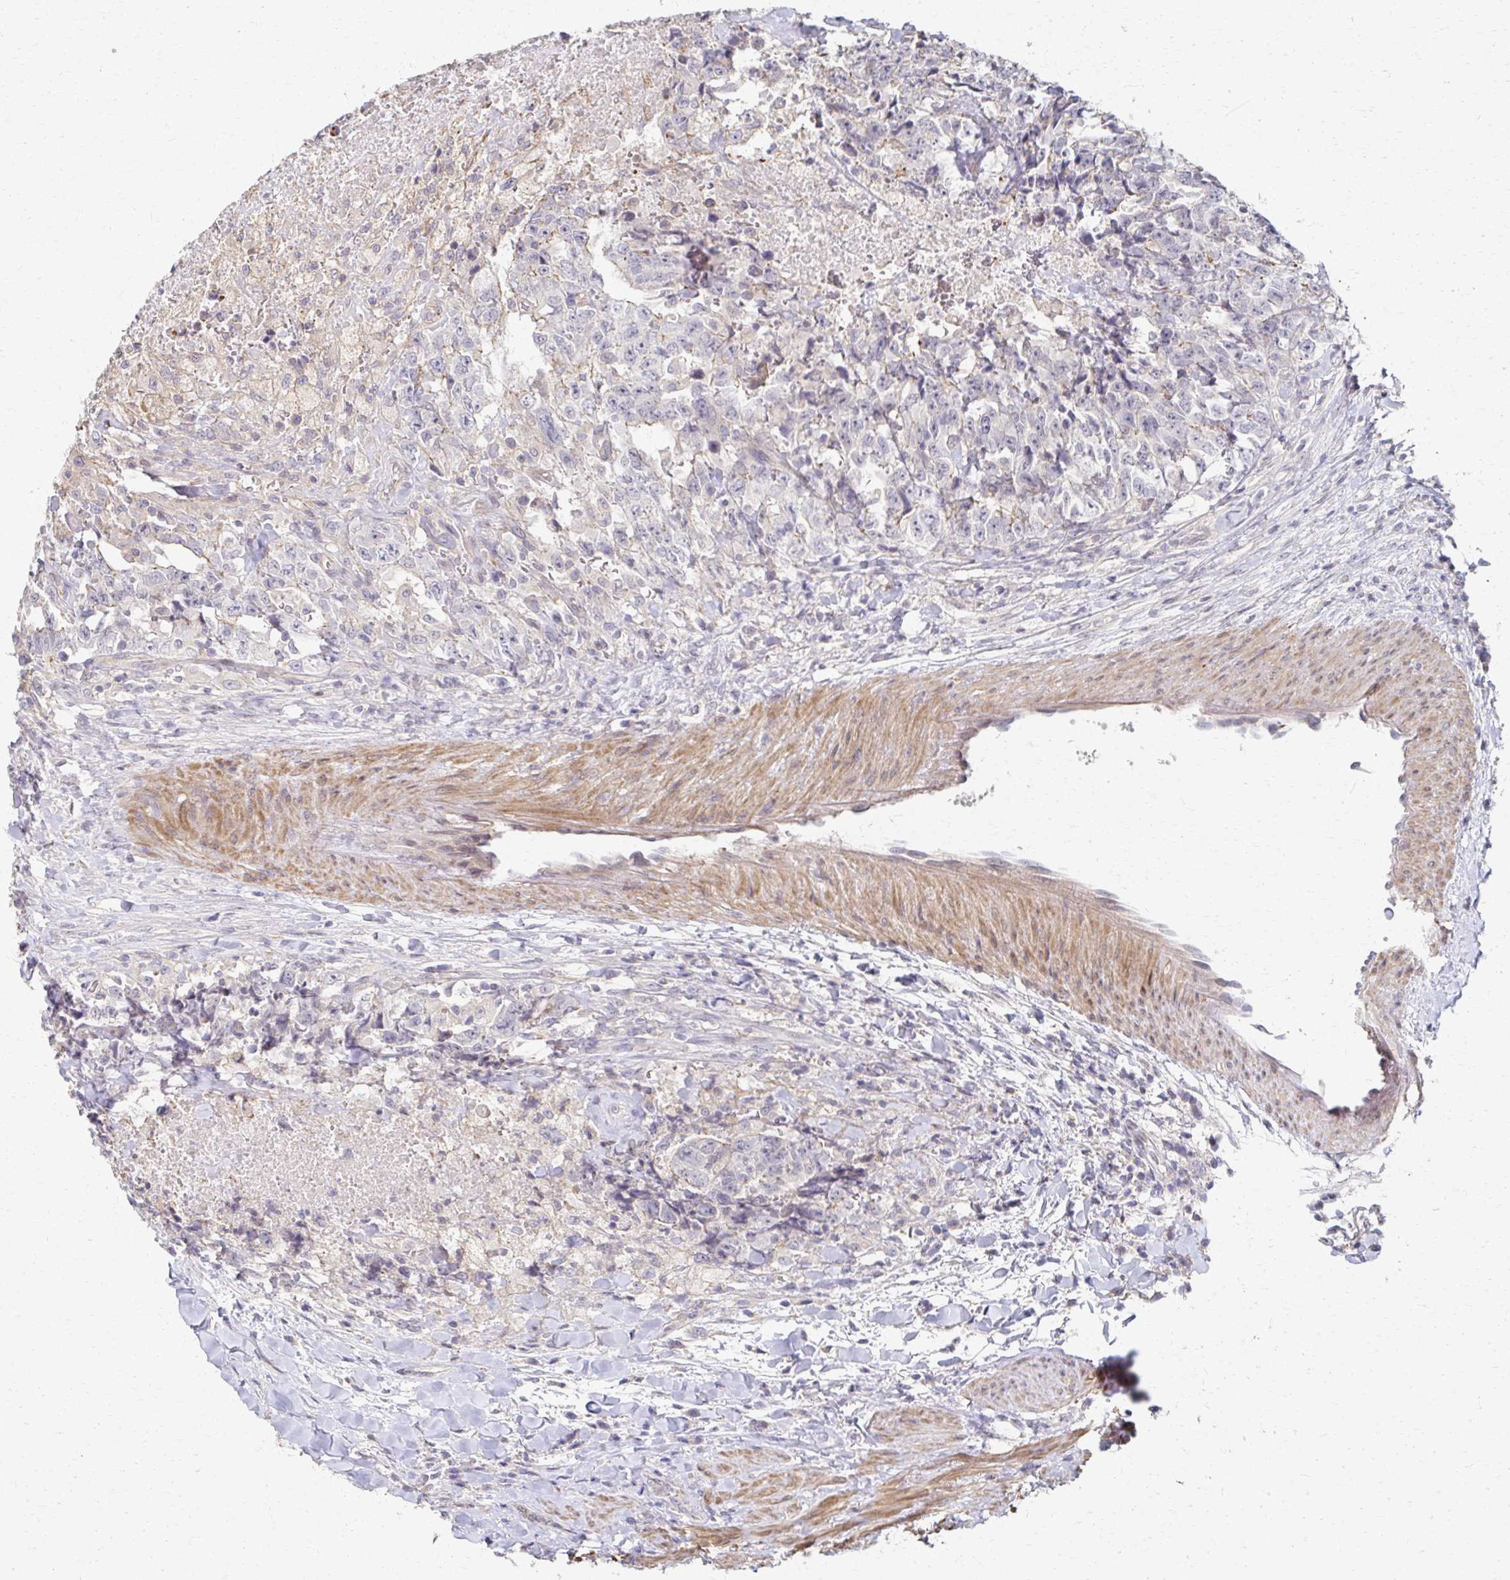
{"staining": {"intensity": "negative", "quantity": "none", "location": "none"}, "tissue": "testis cancer", "cell_type": "Tumor cells", "image_type": "cancer", "snomed": [{"axis": "morphology", "description": "Carcinoma, Embryonal, NOS"}, {"axis": "topography", "description": "Testis"}], "caption": "High power microscopy micrograph of an IHC histopathology image of testis cancer, revealing no significant expression in tumor cells. The staining was performed using DAB to visualize the protein expression in brown, while the nuclei were stained in blue with hematoxylin (Magnification: 20x).", "gene": "EOLA2", "patient": {"sex": "male", "age": 24}}